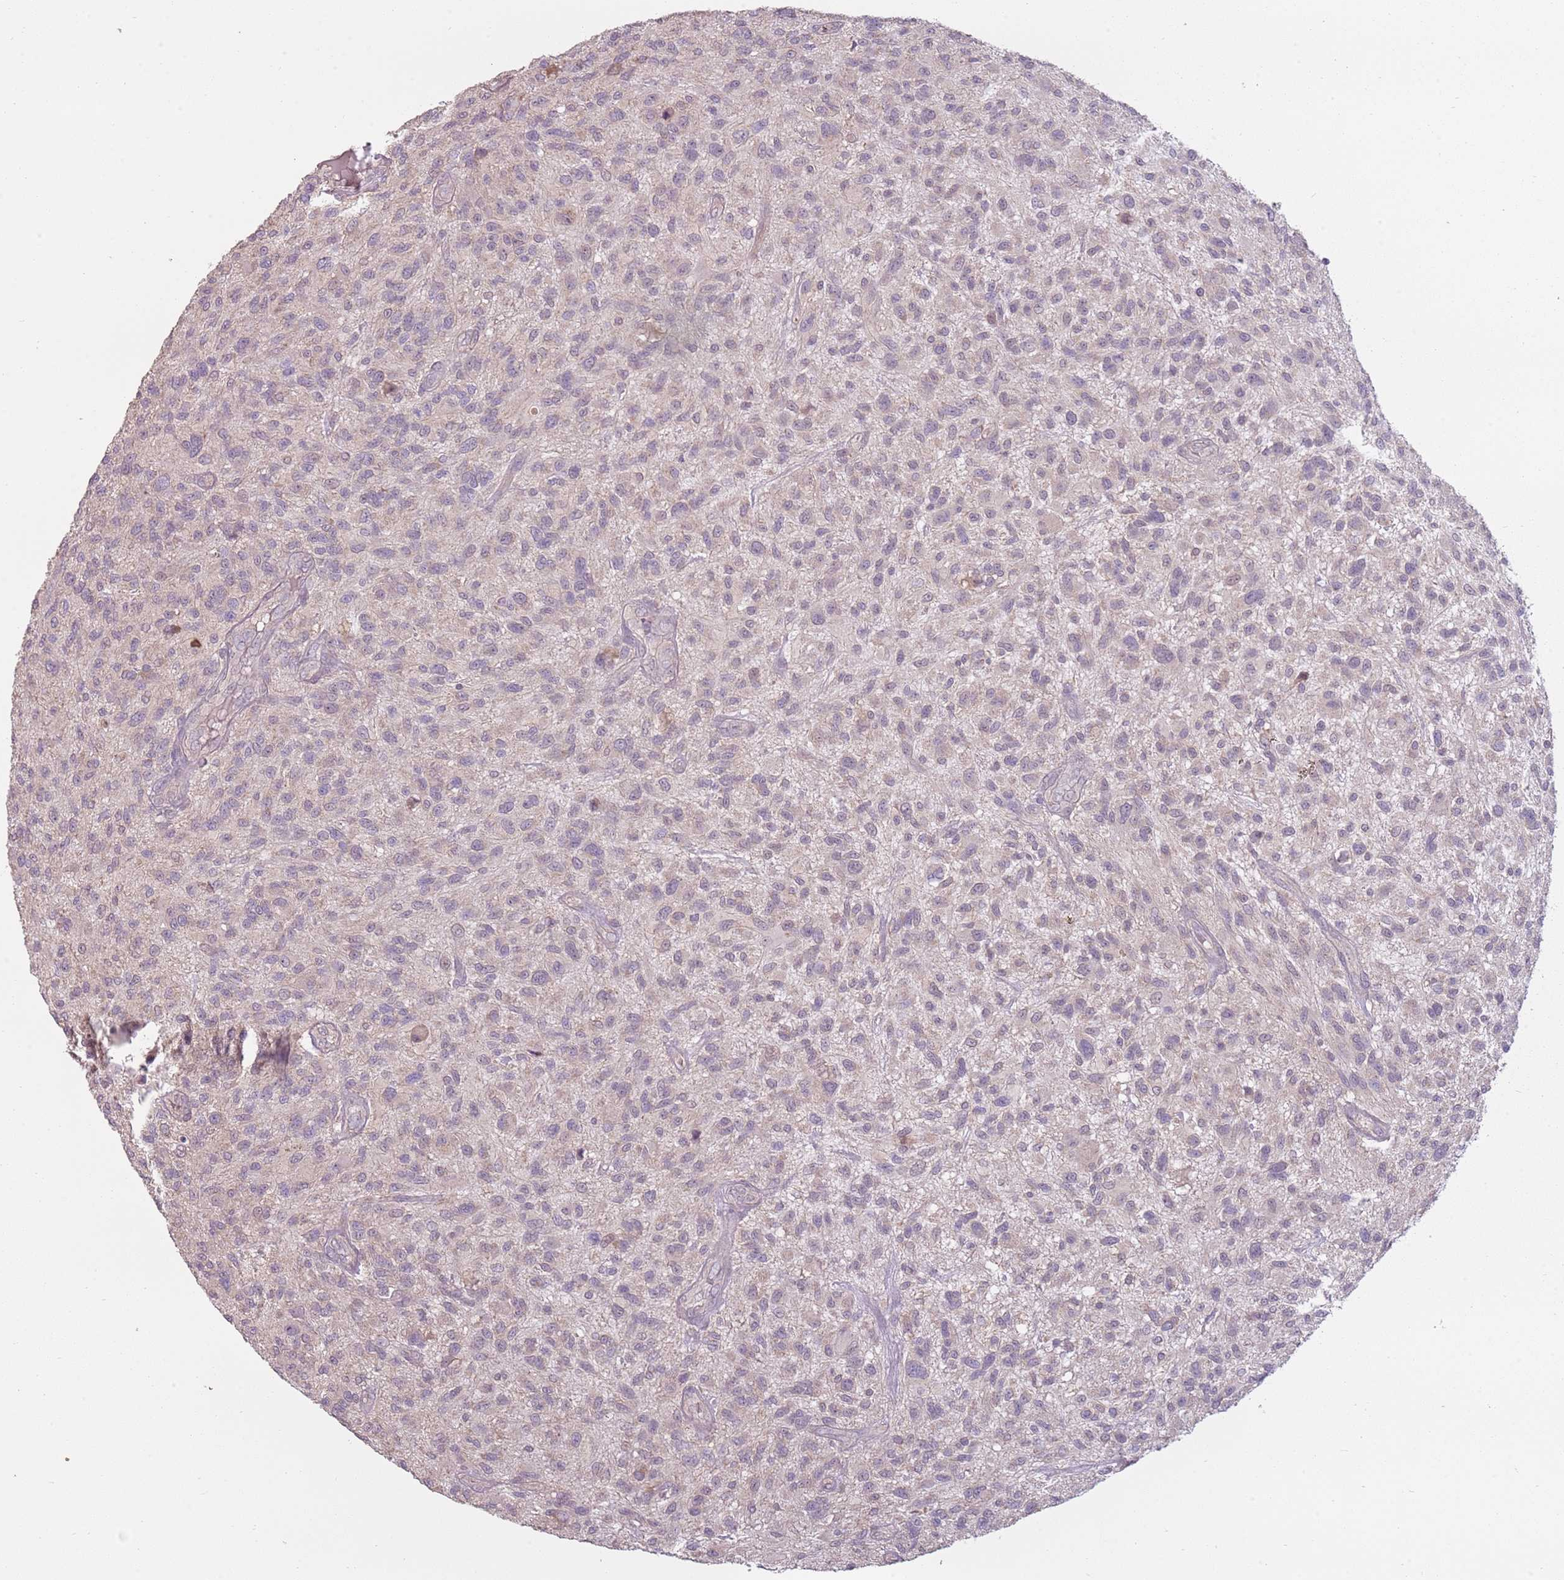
{"staining": {"intensity": "negative", "quantity": "none", "location": "none"}, "tissue": "glioma", "cell_type": "Tumor cells", "image_type": "cancer", "snomed": [{"axis": "morphology", "description": "Glioma, malignant, High grade"}, {"axis": "topography", "description": "Brain"}], "caption": "High-grade glioma (malignant) was stained to show a protein in brown. There is no significant staining in tumor cells. Nuclei are stained in blue.", "gene": "TEKT4", "patient": {"sex": "male", "age": 47}}